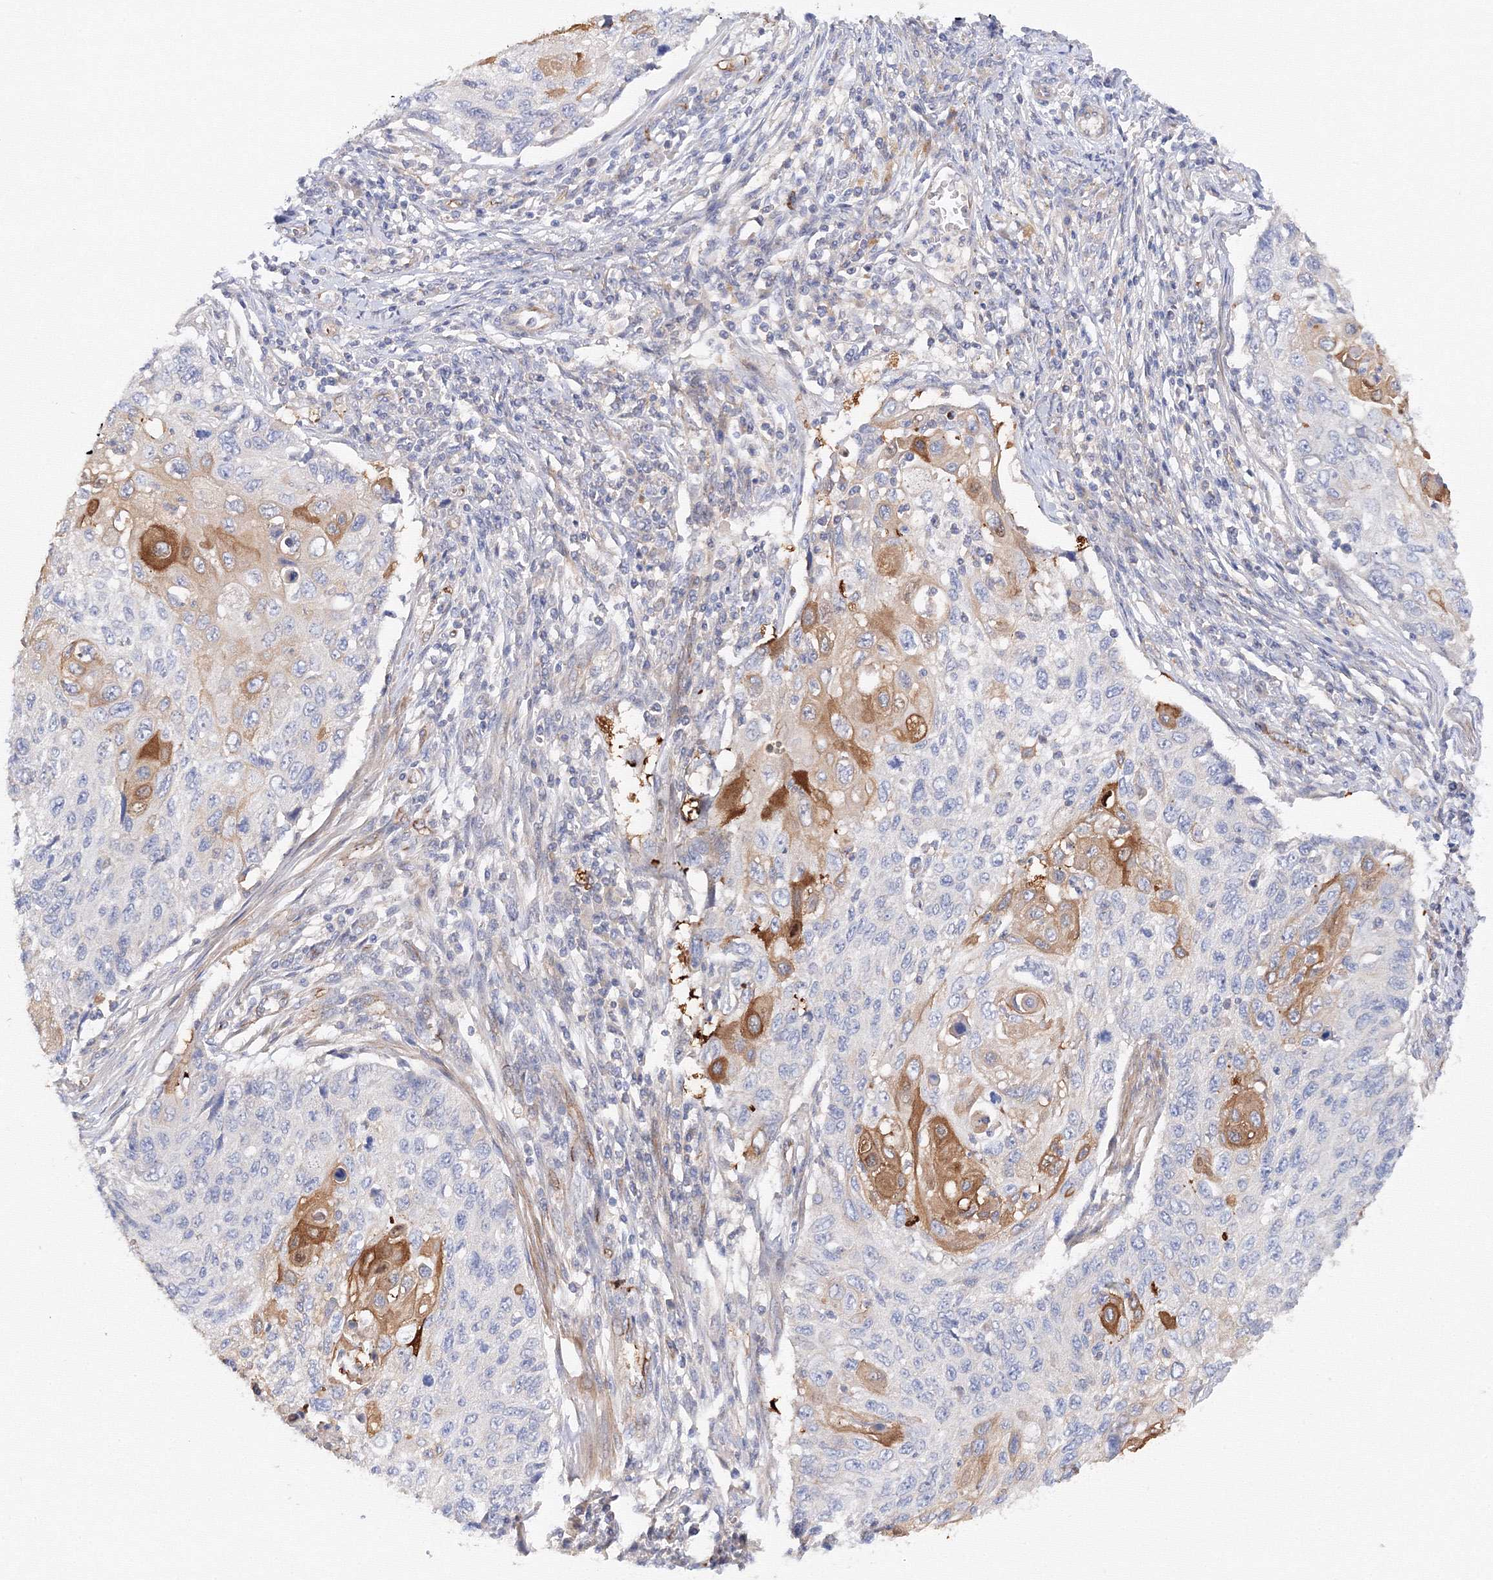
{"staining": {"intensity": "moderate", "quantity": "<25%", "location": "cytoplasmic/membranous"}, "tissue": "cervical cancer", "cell_type": "Tumor cells", "image_type": "cancer", "snomed": [{"axis": "morphology", "description": "Squamous cell carcinoma, NOS"}, {"axis": "topography", "description": "Cervix"}], "caption": "Immunohistochemistry (DAB (3,3'-diaminobenzidine)) staining of human cervical squamous cell carcinoma exhibits moderate cytoplasmic/membranous protein expression in about <25% of tumor cells. (DAB IHC with brightfield microscopy, high magnification).", "gene": "DIS3L2", "patient": {"sex": "female", "age": 70}}